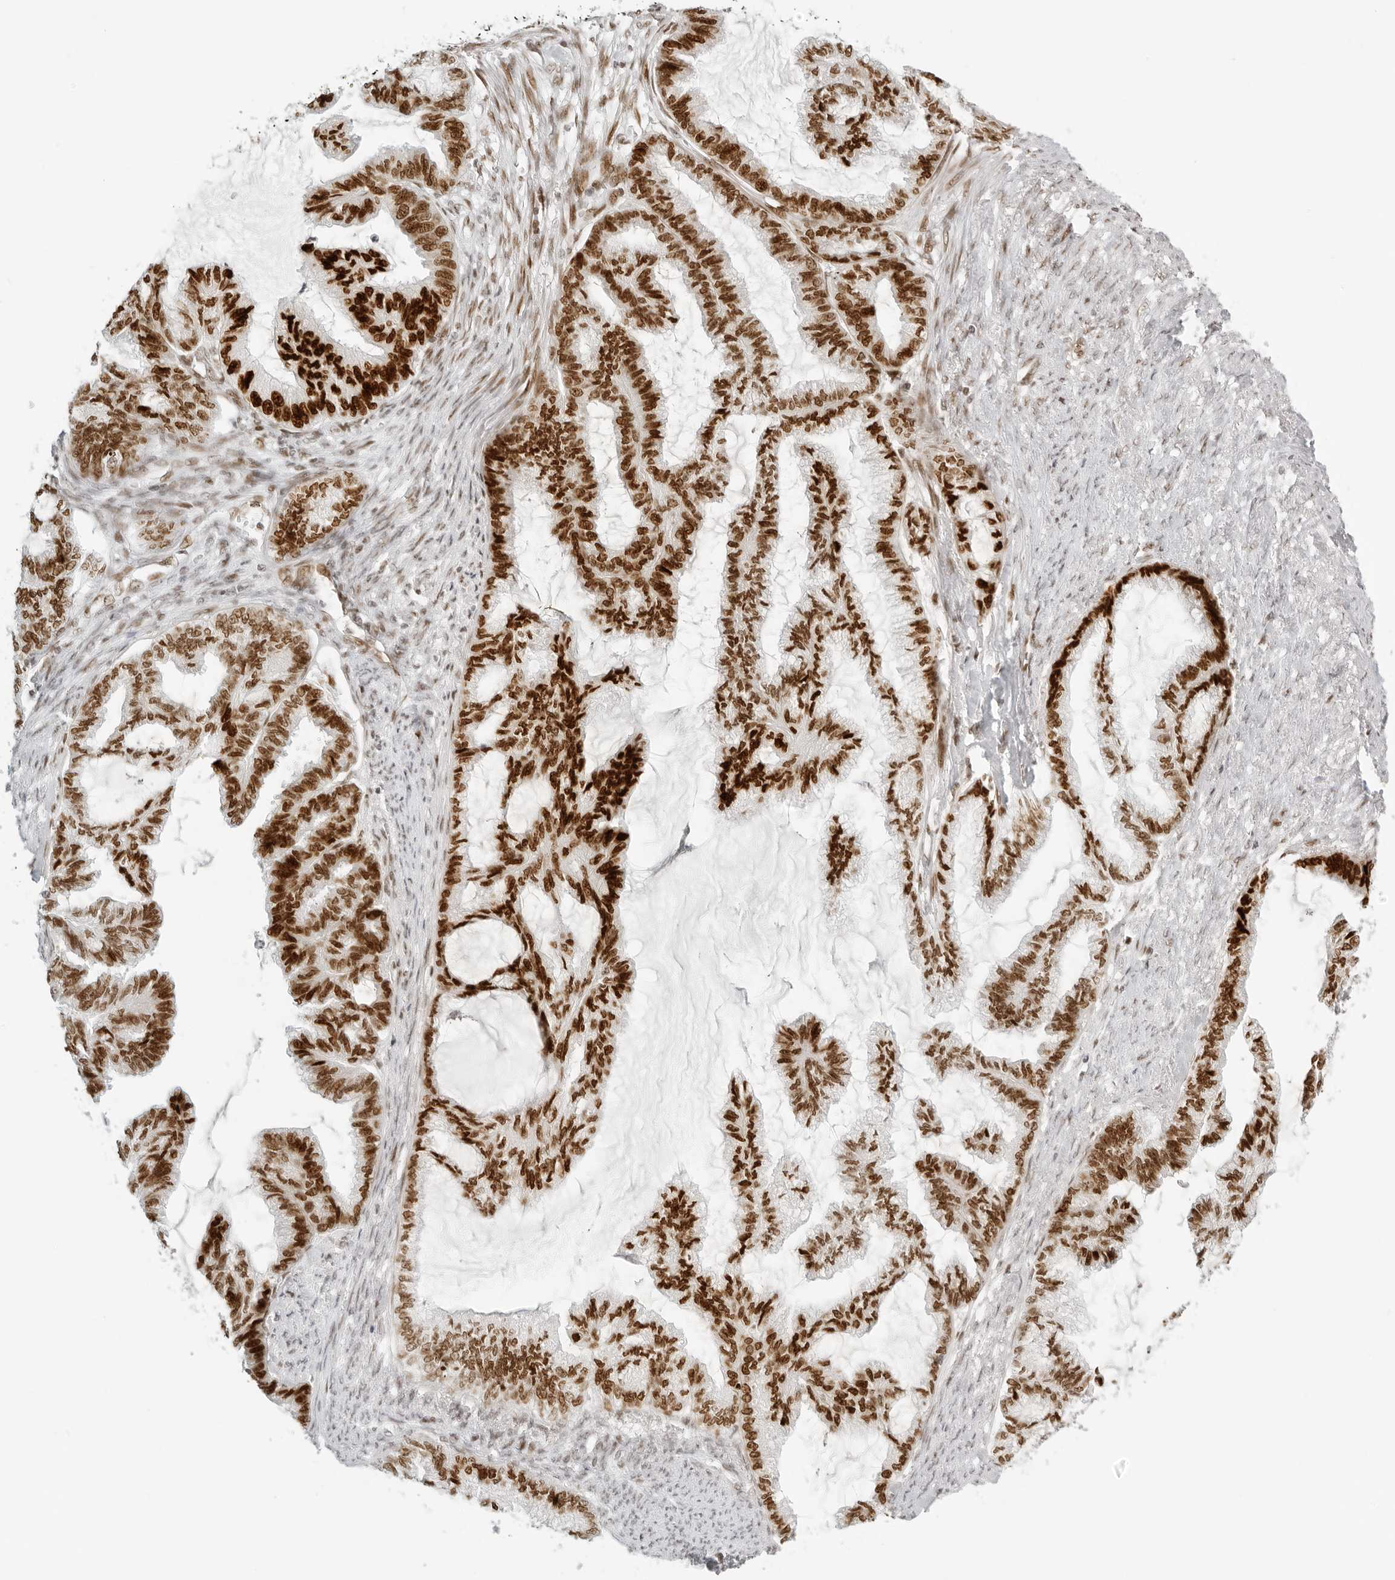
{"staining": {"intensity": "strong", "quantity": ">75%", "location": "nuclear"}, "tissue": "endometrial cancer", "cell_type": "Tumor cells", "image_type": "cancer", "snomed": [{"axis": "morphology", "description": "Adenocarcinoma, NOS"}, {"axis": "topography", "description": "Endometrium"}], "caption": "Immunohistochemical staining of adenocarcinoma (endometrial) reveals strong nuclear protein expression in about >75% of tumor cells.", "gene": "RCC1", "patient": {"sex": "female", "age": 86}}